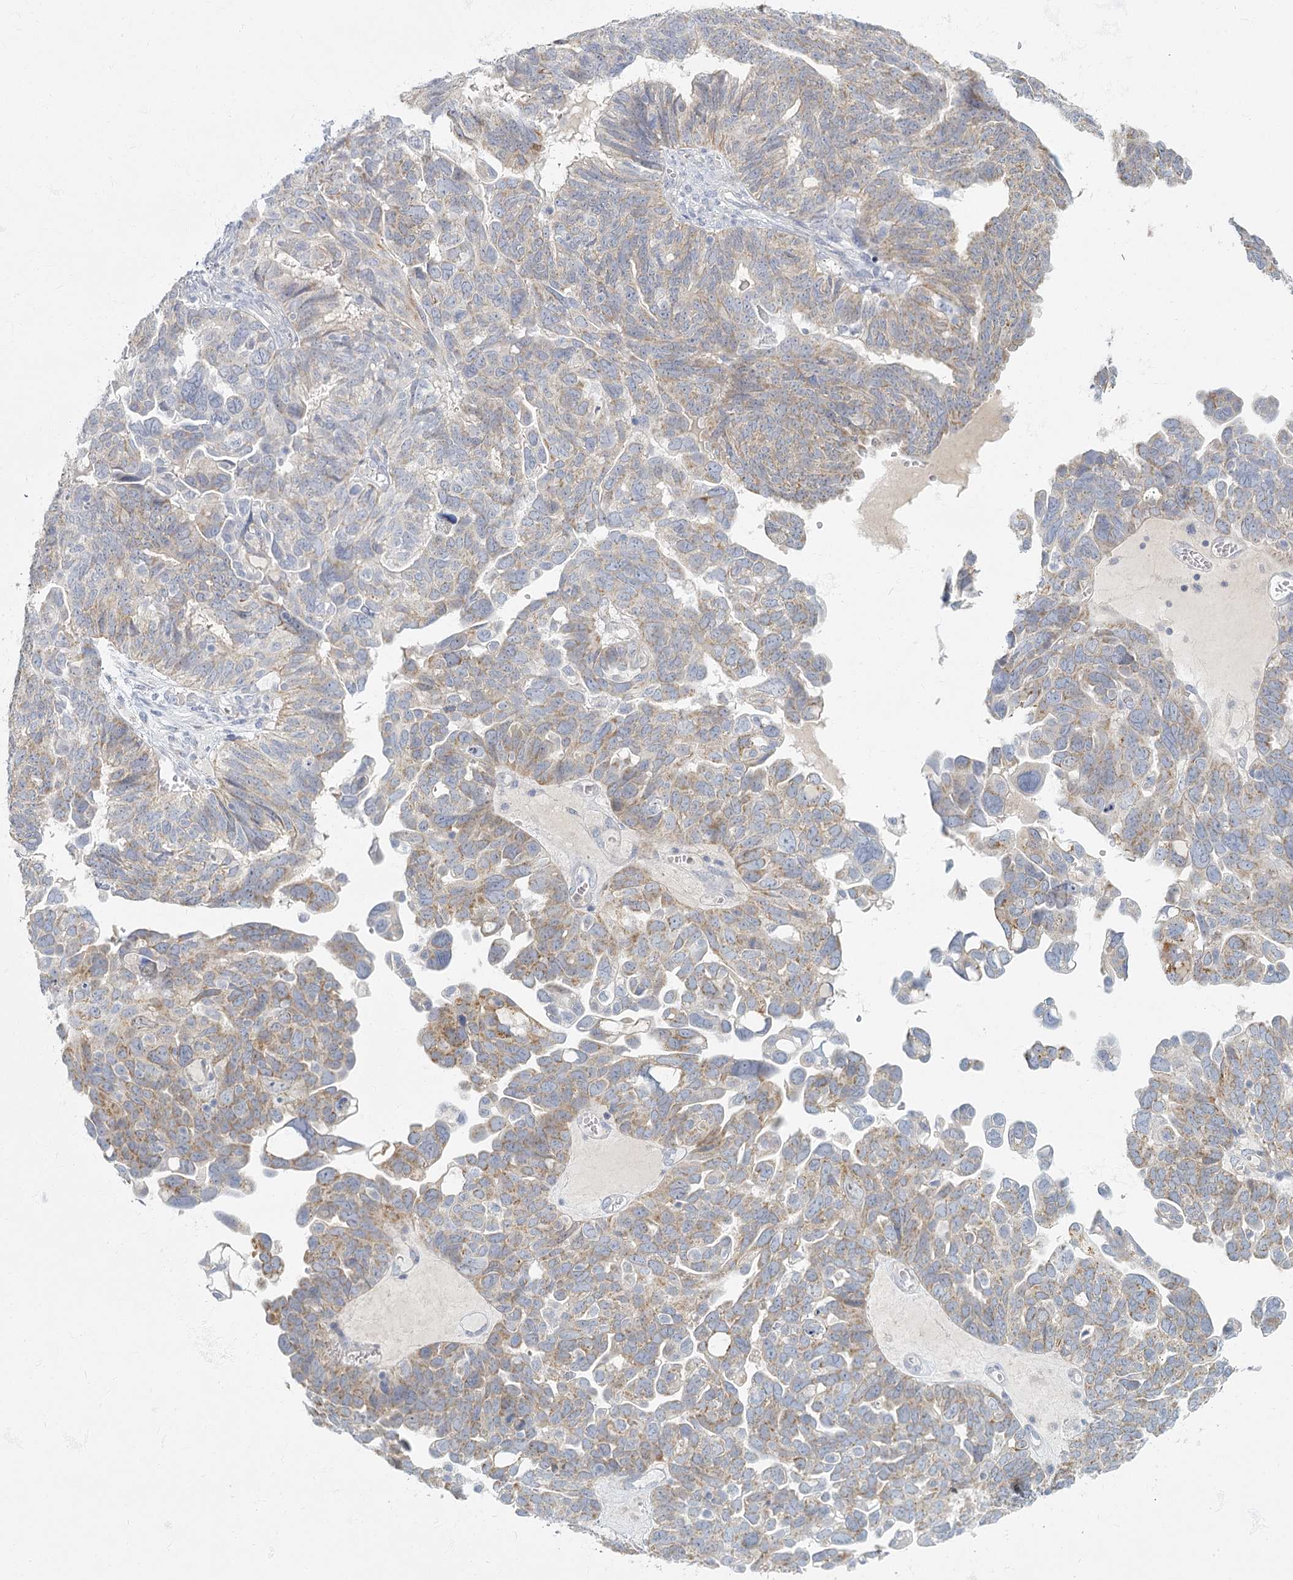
{"staining": {"intensity": "weak", "quantity": "25%-75%", "location": "cytoplasmic/membranous"}, "tissue": "ovarian cancer", "cell_type": "Tumor cells", "image_type": "cancer", "snomed": [{"axis": "morphology", "description": "Cystadenocarcinoma, serous, NOS"}, {"axis": "topography", "description": "Ovary"}], "caption": "Protein expression analysis of ovarian cancer reveals weak cytoplasmic/membranous staining in about 25%-75% of tumor cells. Nuclei are stained in blue.", "gene": "FAM110C", "patient": {"sex": "female", "age": 79}}